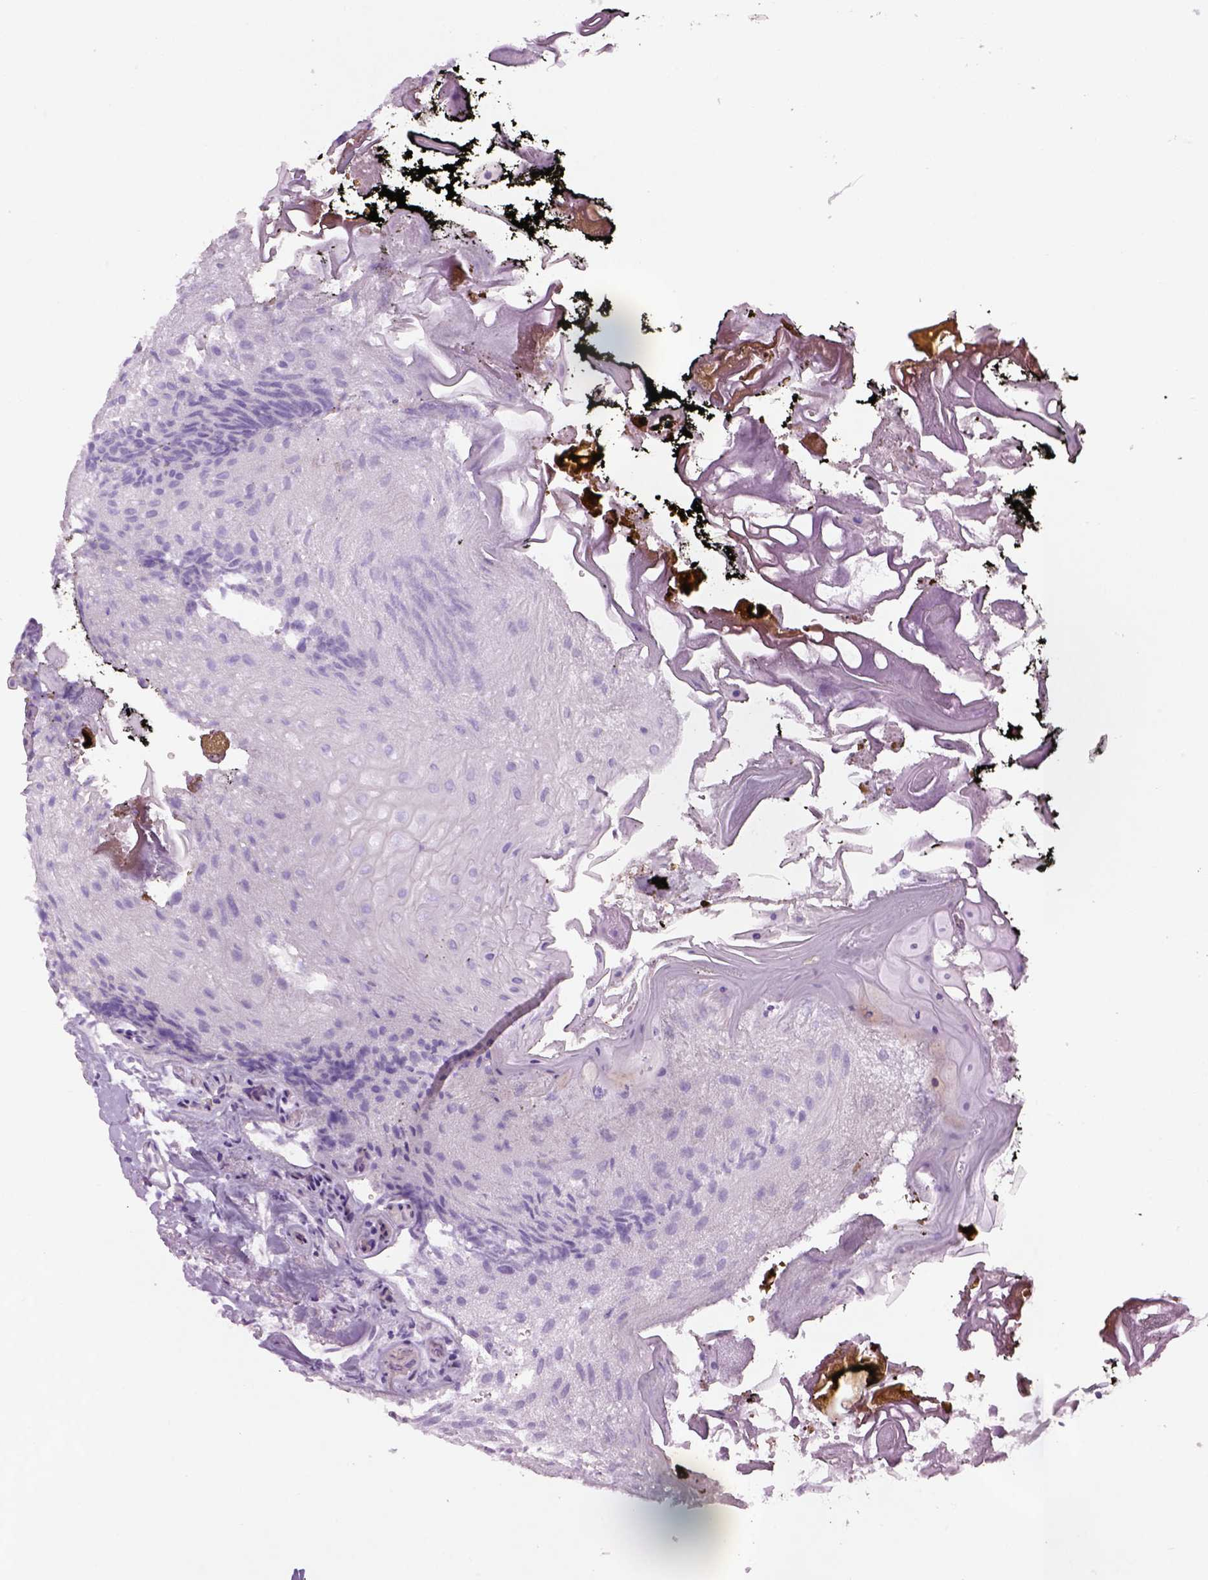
{"staining": {"intensity": "negative", "quantity": "none", "location": "none"}, "tissue": "oral mucosa", "cell_type": "Squamous epithelial cells", "image_type": "normal", "snomed": [{"axis": "morphology", "description": "Normal tissue, NOS"}, {"axis": "morphology", "description": "Squamous cell carcinoma, NOS"}, {"axis": "topography", "description": "Oral tissue"}, {"axis": "topography", "description": "Head-Neck"}], "caption": "DAB immunohistochemical staining of benign oral mucosa displays no significant expression in squamous epithelial cells. (Stains: DAB immunohistochemistry with hematoxylin counter stain, Microscopy: brightfield microscopy at high magnification).", "gene": "CIBAR2", "patient": {"sex": "male", "age": 69}}